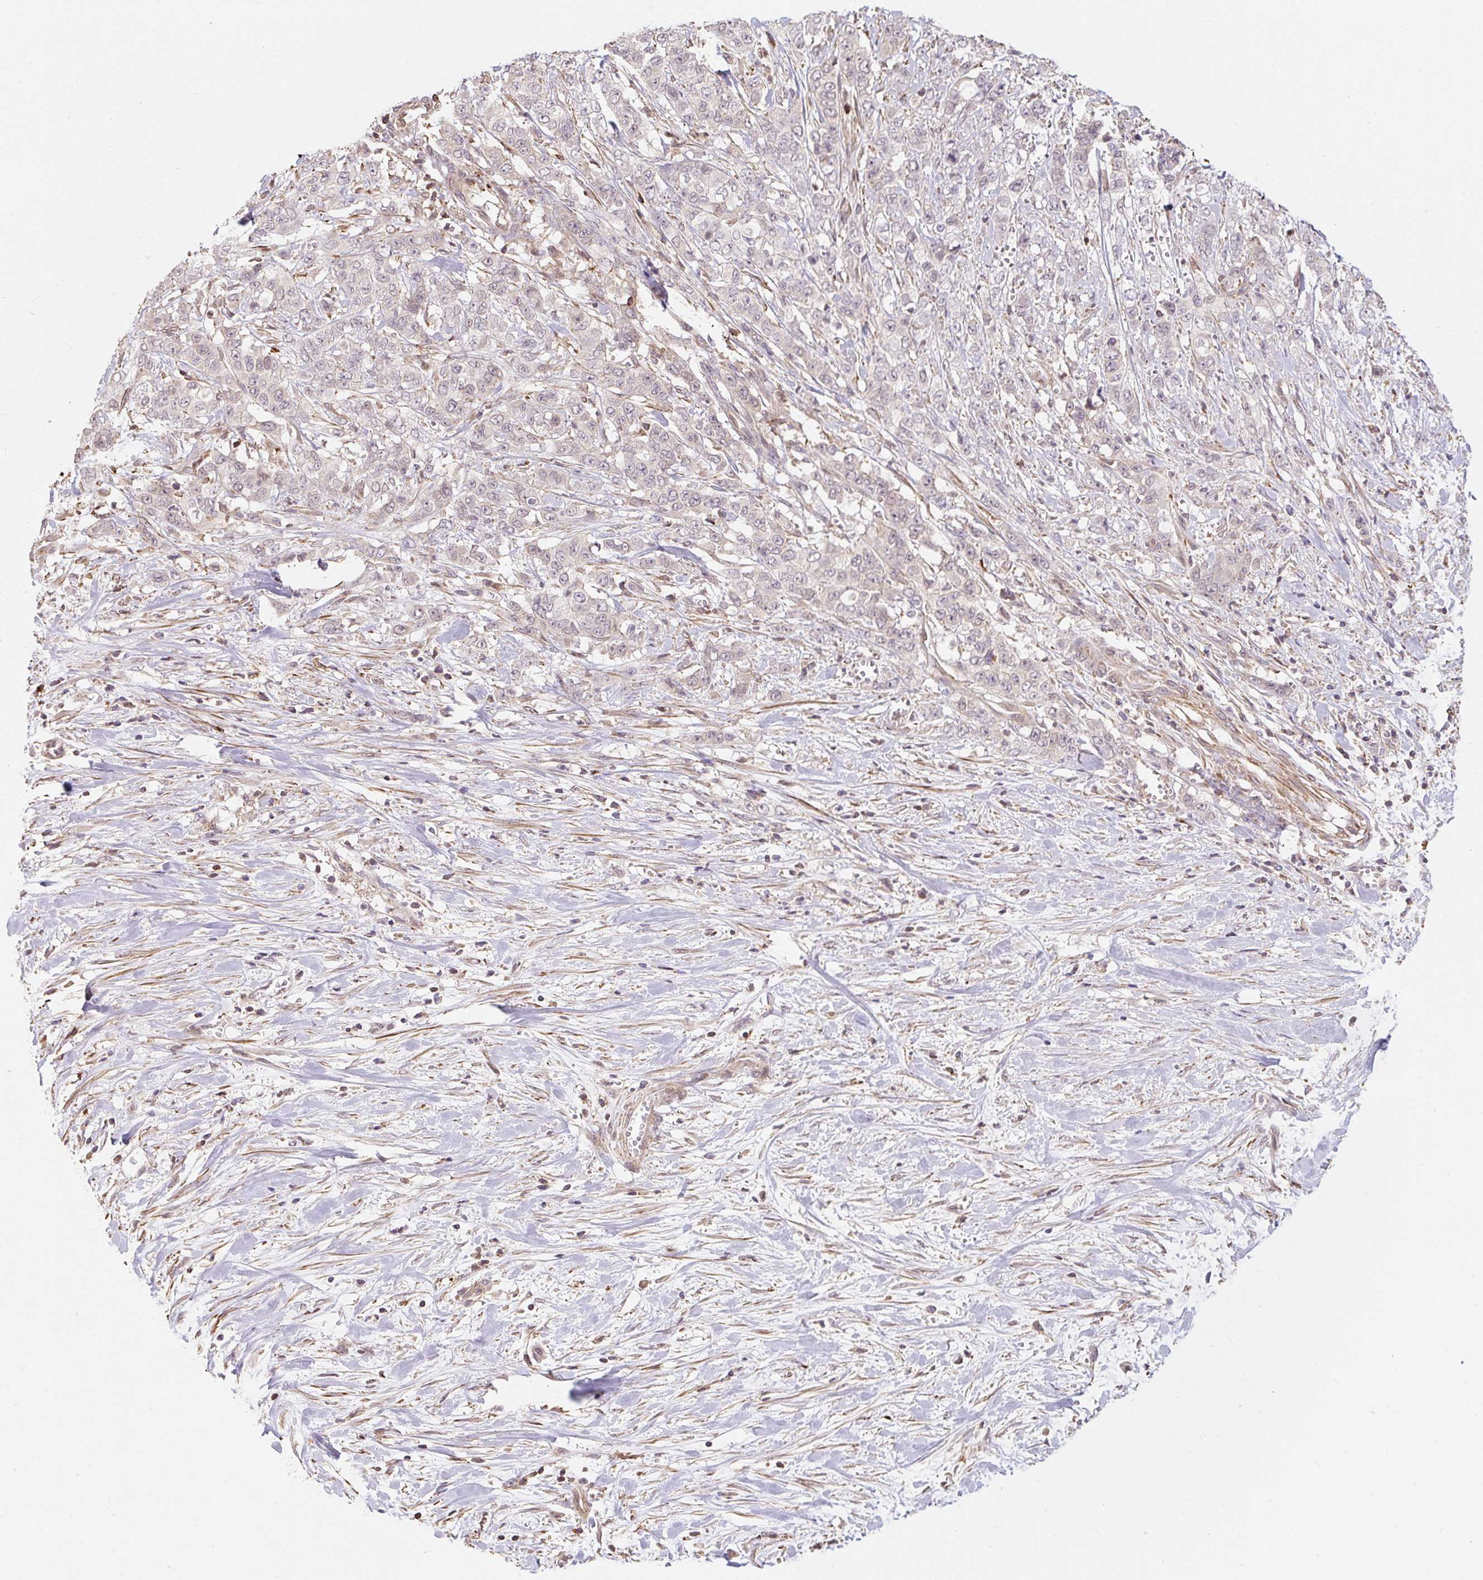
{"staining": {"intensity": "negative", "quantity": "none", "location": "none"}, "tissue": "stomach cancer", "cell_type": "Tumor cells", "image_type": "cancer", "snomed": [{"axis": "morphology", "description": "Adenocarcinoma, NOS"}, {"axis": "topography", "description": "Stomach, upper"}], "caption": "Immunohistochemistry of human stomach cancer demonstrates no staining in tumor cells.", "gene": "EMC10", "patient": {"sex": "male", "age": 62}}